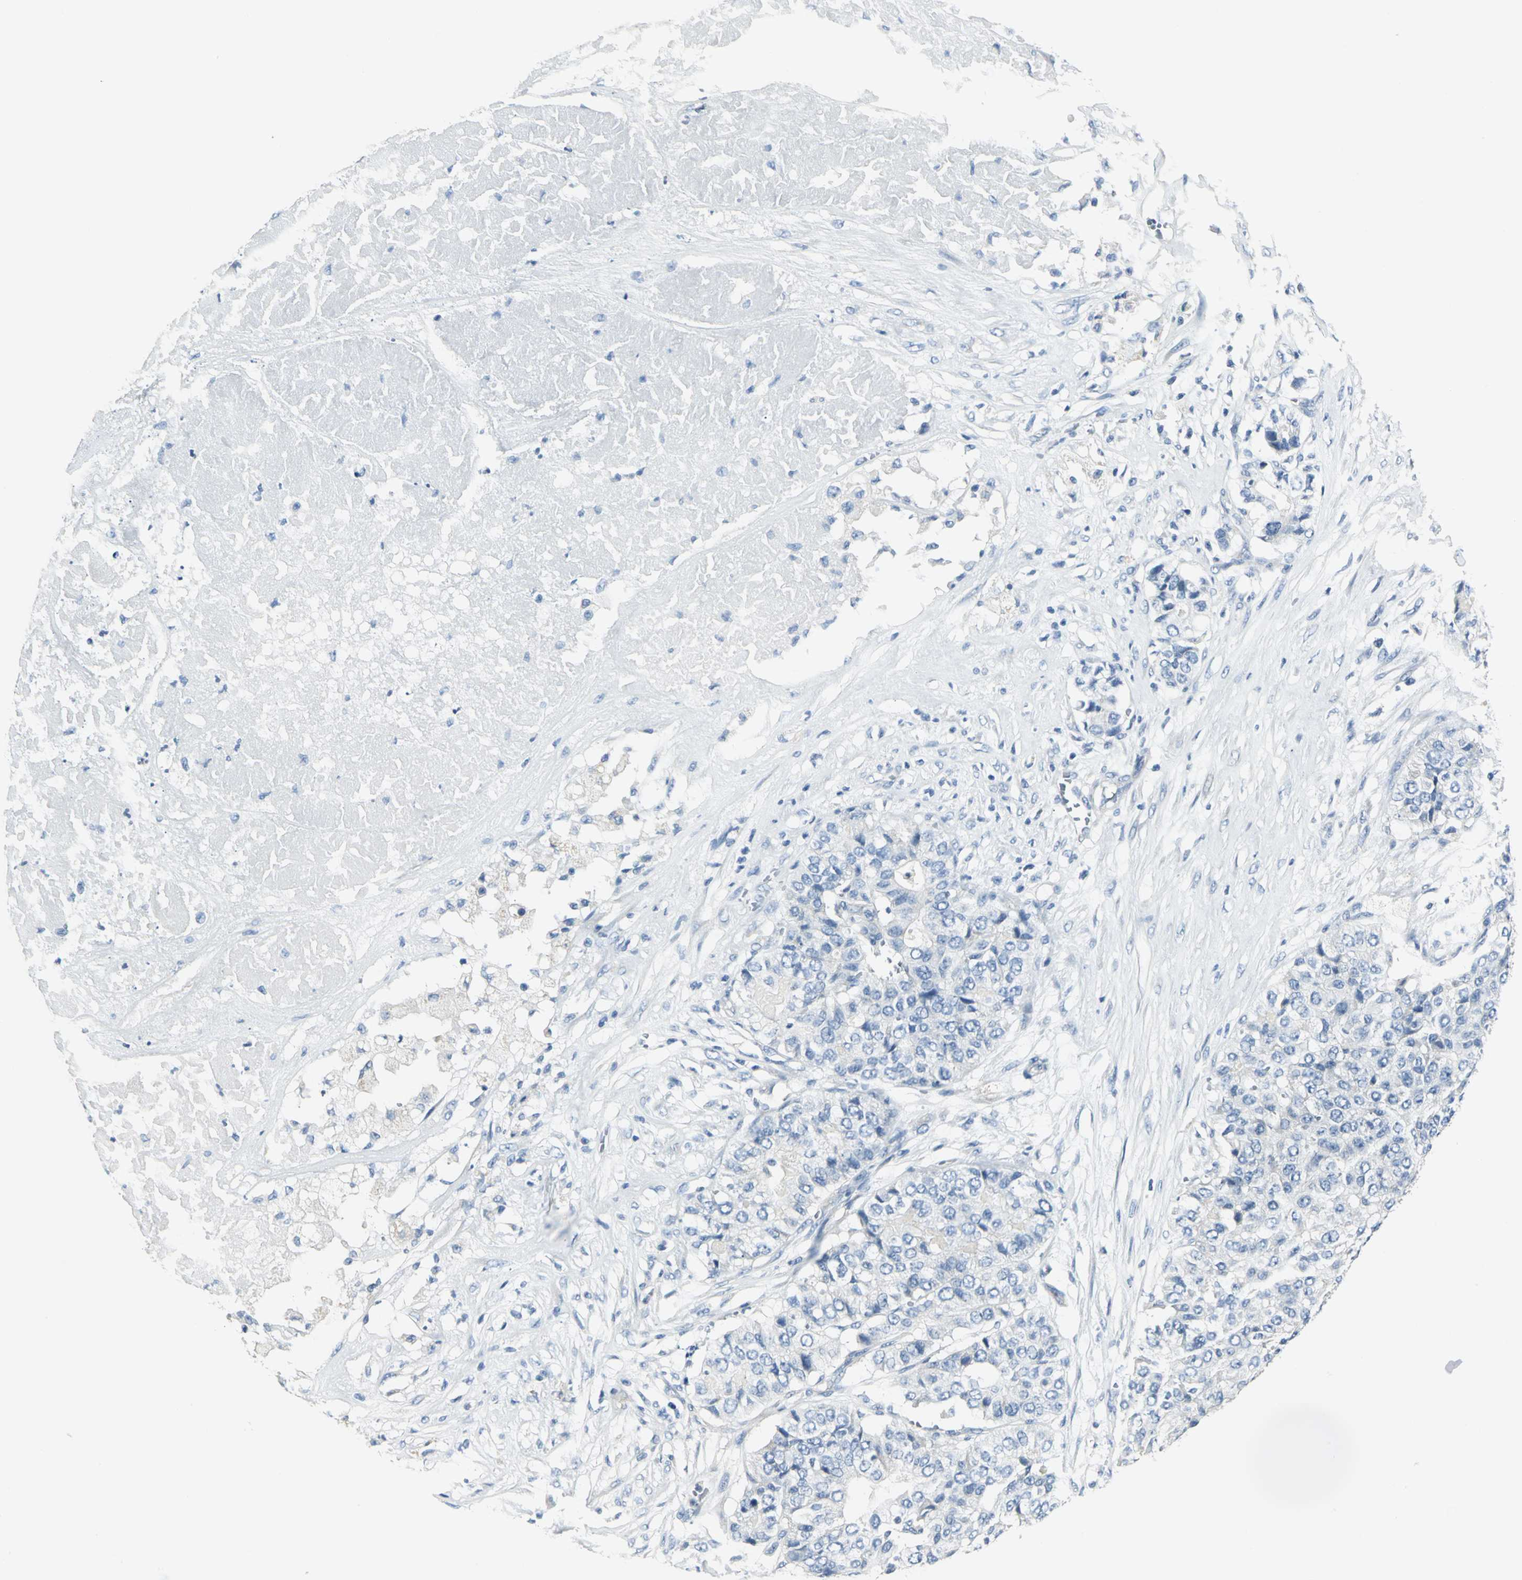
{"staining": {"intensity": "negative", "quantity": "none", "location": "none"}, "tissue": "pancreatic cancer", "cell_type": "Tumor cells", "image_type": "cancer", "snomed": [{"axis": "morphology", "description": "Adenocarcinoma, NOS"}, {"axis": "topography", "description": "Pancreas"}], "caption": "Tumor cells are negative for protein expression in human pancreatic cancer (adenocarcinoma).", "gene": "RIPOR1", "patient": {"sex": "male", "age": 50}}